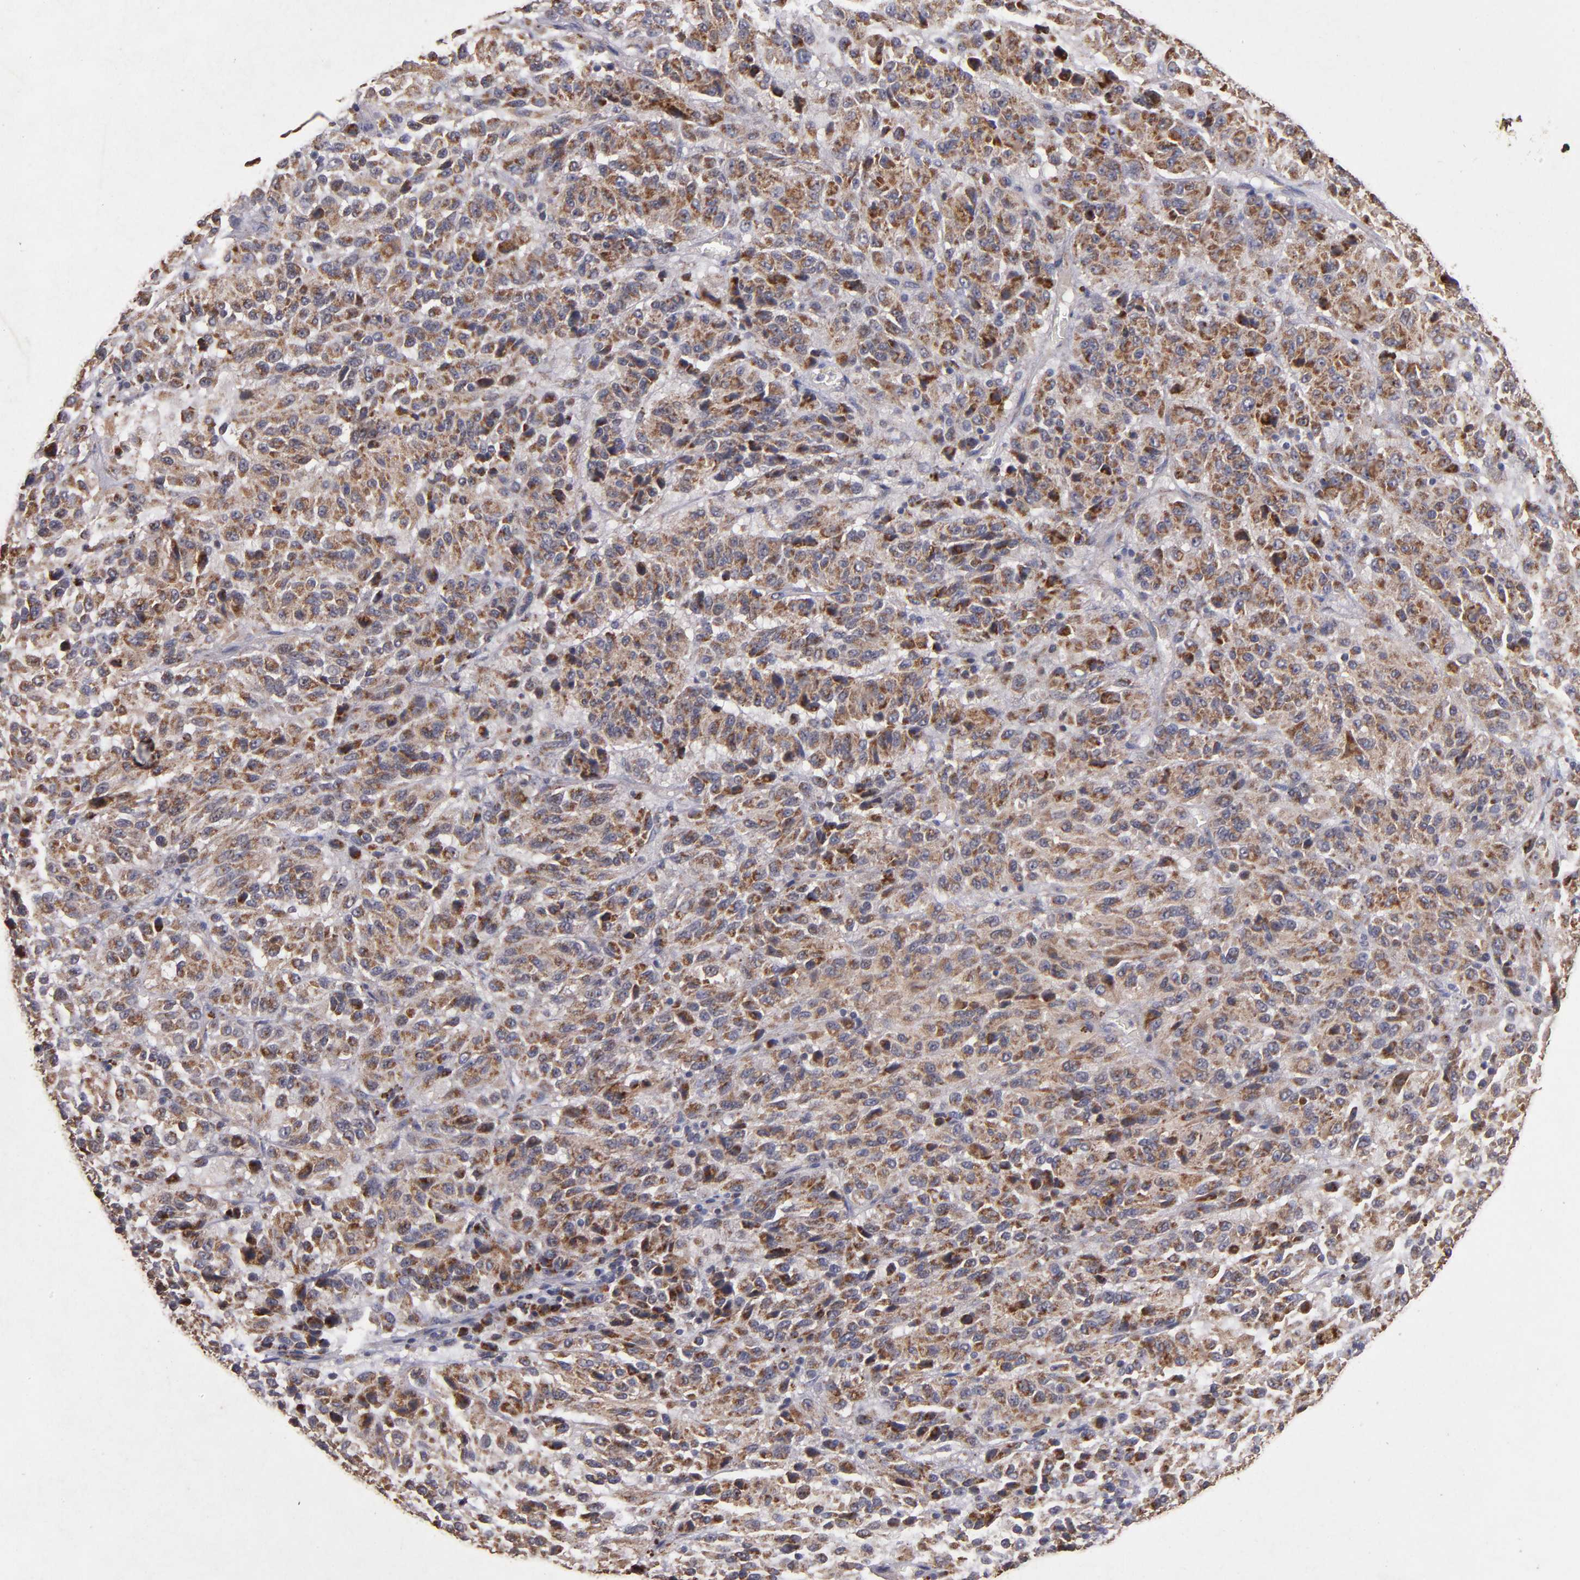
{"staining": {"intensity": "moderate", "quantity": ">75%", "location": "cytoplasmic/membranous"}, "tissue": "melanoma", "cell_type": "Tumor cells", "image_type": "cancer", "snomed": [{"axis": "morphology", "description": "Malignant melanoma, Metastatic site"}, {"axis": "topography", "description": "Lung"}], "caption": "Immunohistochemical staining of melanoma reveals medium levels of moderate cytoplasmic/membranous protein staining in about >75% of tumor cells. The staining was performed using DAB (3,3'-diaminobenzidine), with brown indicating positive protein expression. Nuclei are stained blue with hematoxylin.", "gene": "TIMM9", "patient": {"sex": "male", "age": 64}}